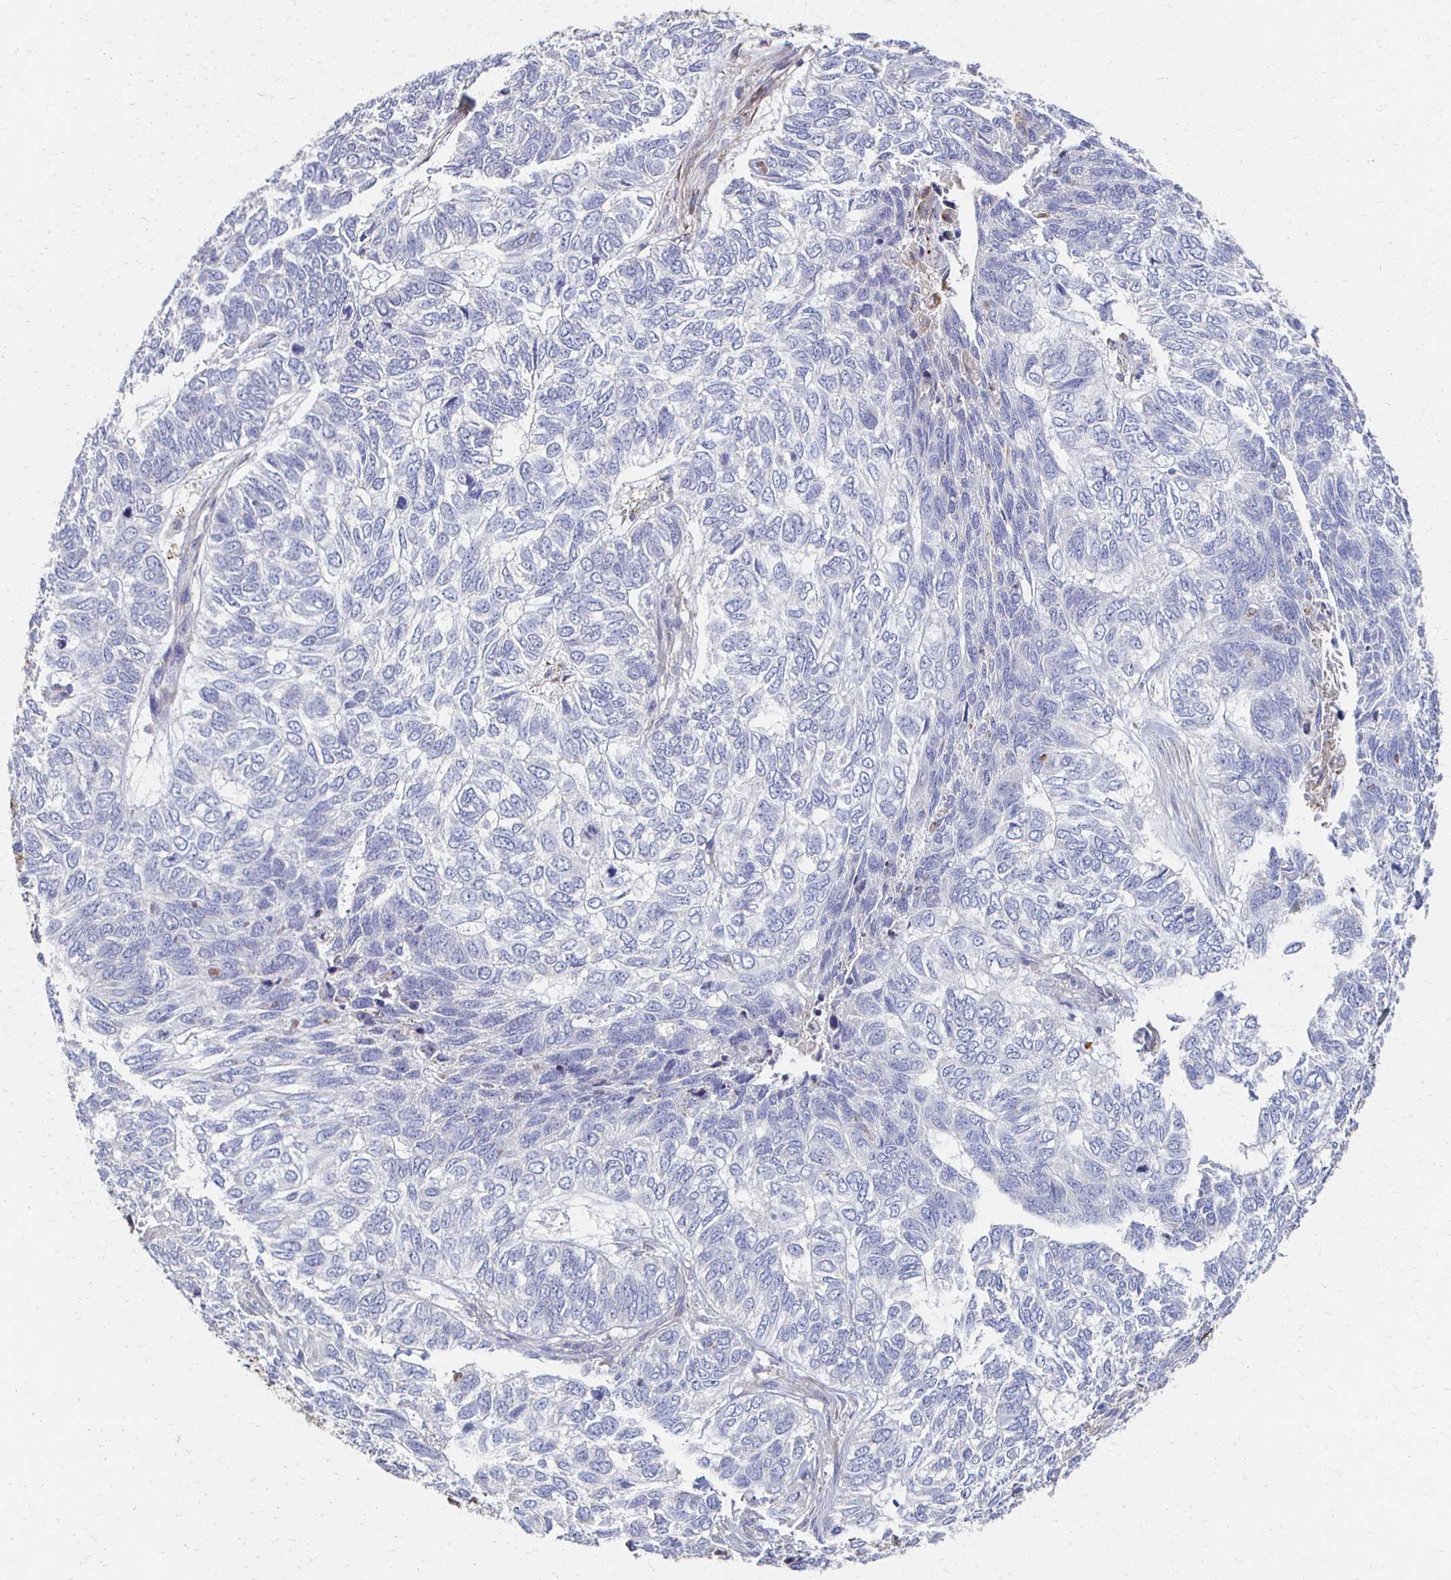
{"staining": {"intensity": "negative", "quantity": "none", "location": "none"}, "tissue": "skin cancer", "cell_type": "Tumor cells", "image_type": "cancer", "snomed": [{"axis": "morphology", "description": "Basal cell carcinoma"}, {"axis": "topography", "description": "Skin"}], "caption": "The photomicrograph exhibits no significant staining in tumor cells of skin cancer (basal cell carcinoma).", "gene": "CX3CR1", "patient": {"sex": "female", "age": 65}}